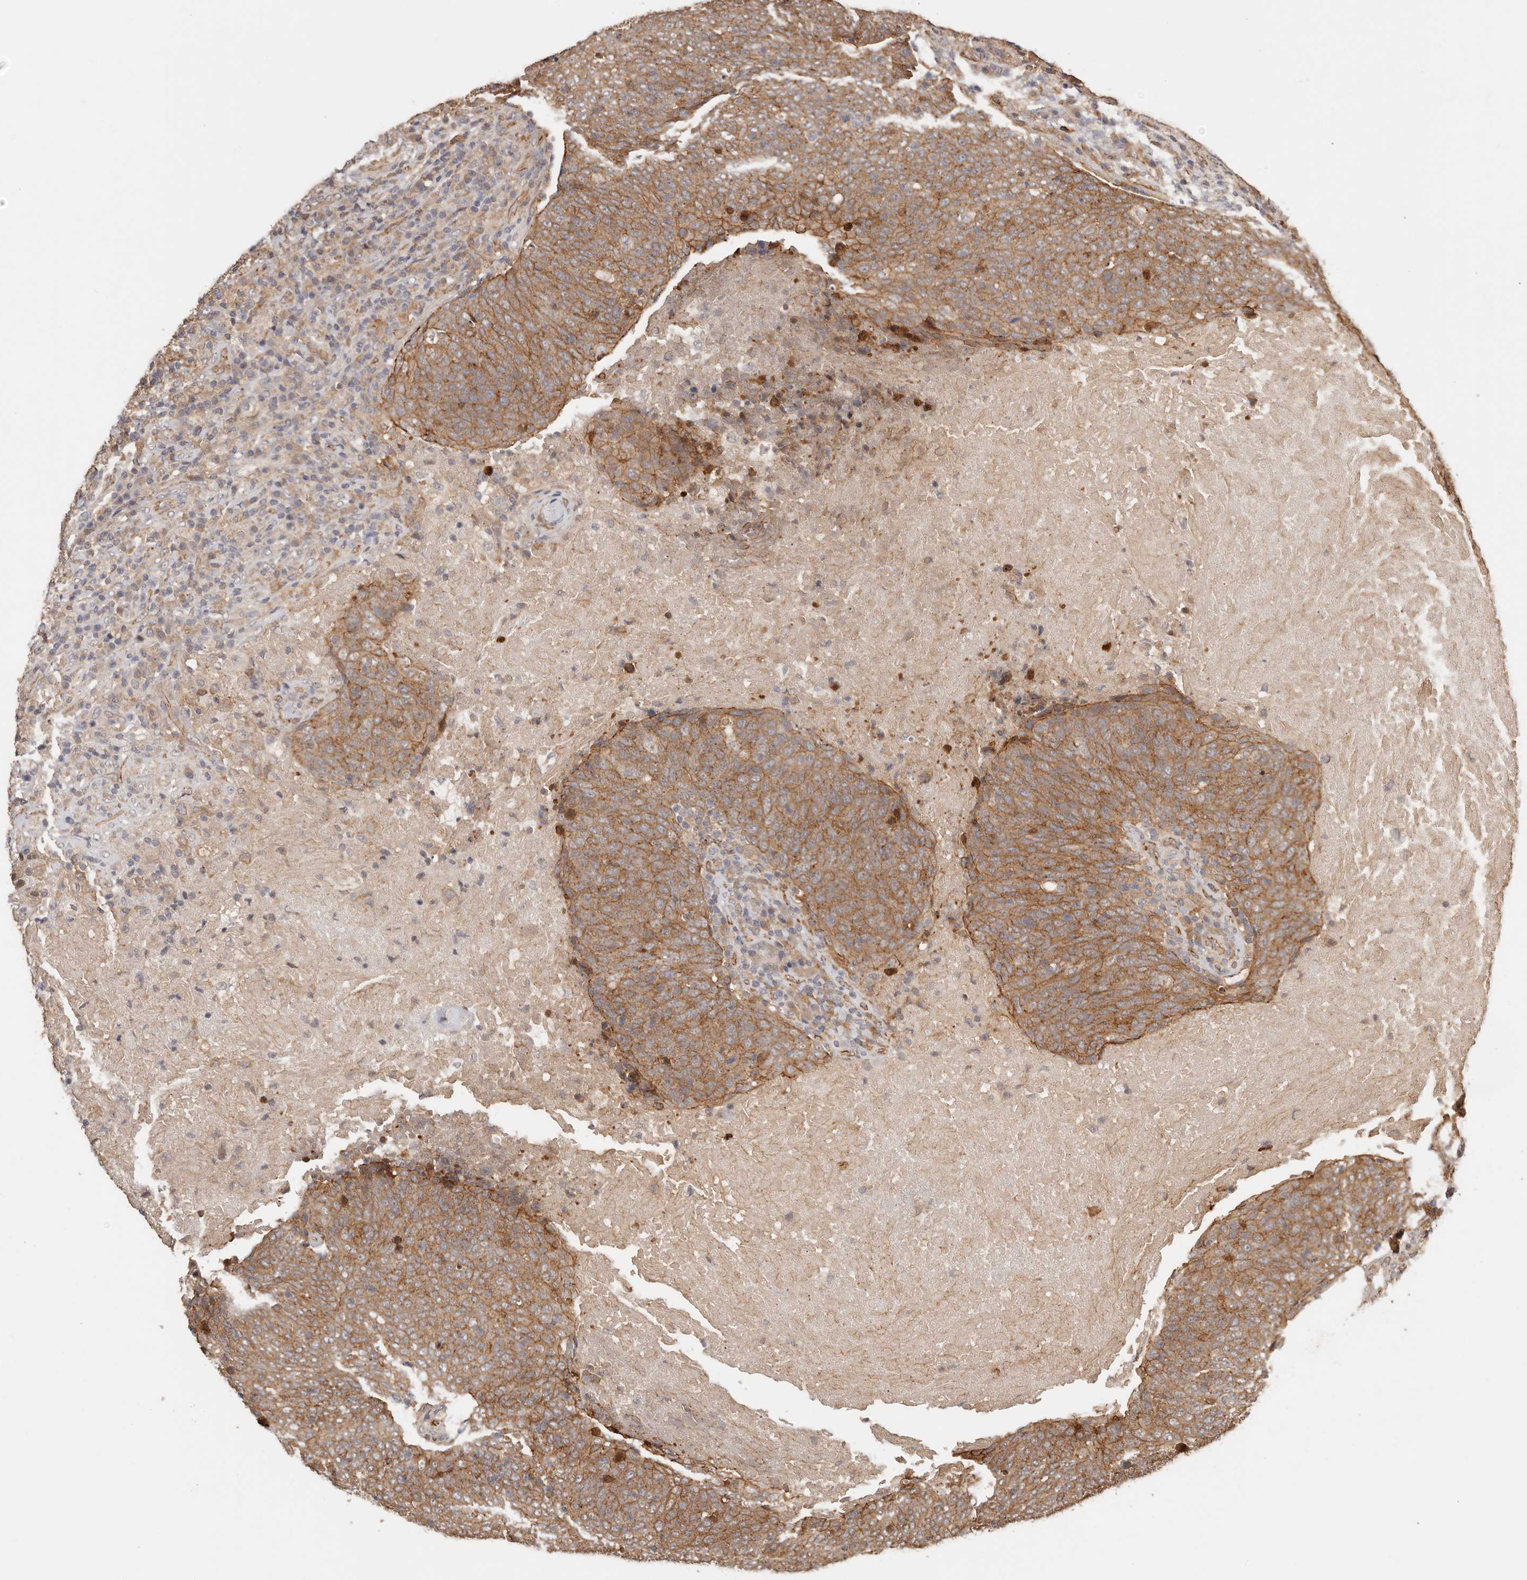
{"staining": {"intensity": "moderate", "quantity": ">75%", "location": "cytoplasmic/membranous"}, "tissue": "head and neck cancer", "cell_type": "Tumor cells", "image_type": "cancer", "snomed": [{"axis": "morphology", "description": "Squamous cell carcinoma, NOS"}, {"axis": "morphology", "description": "Squamous cell carcinoma, metastatic, NOS"}, {"axis": "topography", "description": "Lymph node"}, {"axis": "topography", "description": "Head-Neck"}], "caption": "Human head and neck cancer stained with a brown dye exhibits moderate cytoplasmic/membranous positive staining in approximately >75% of tumor cells.", "gene": "AFDN", "patient": {"sex": "male", "age": 62}}